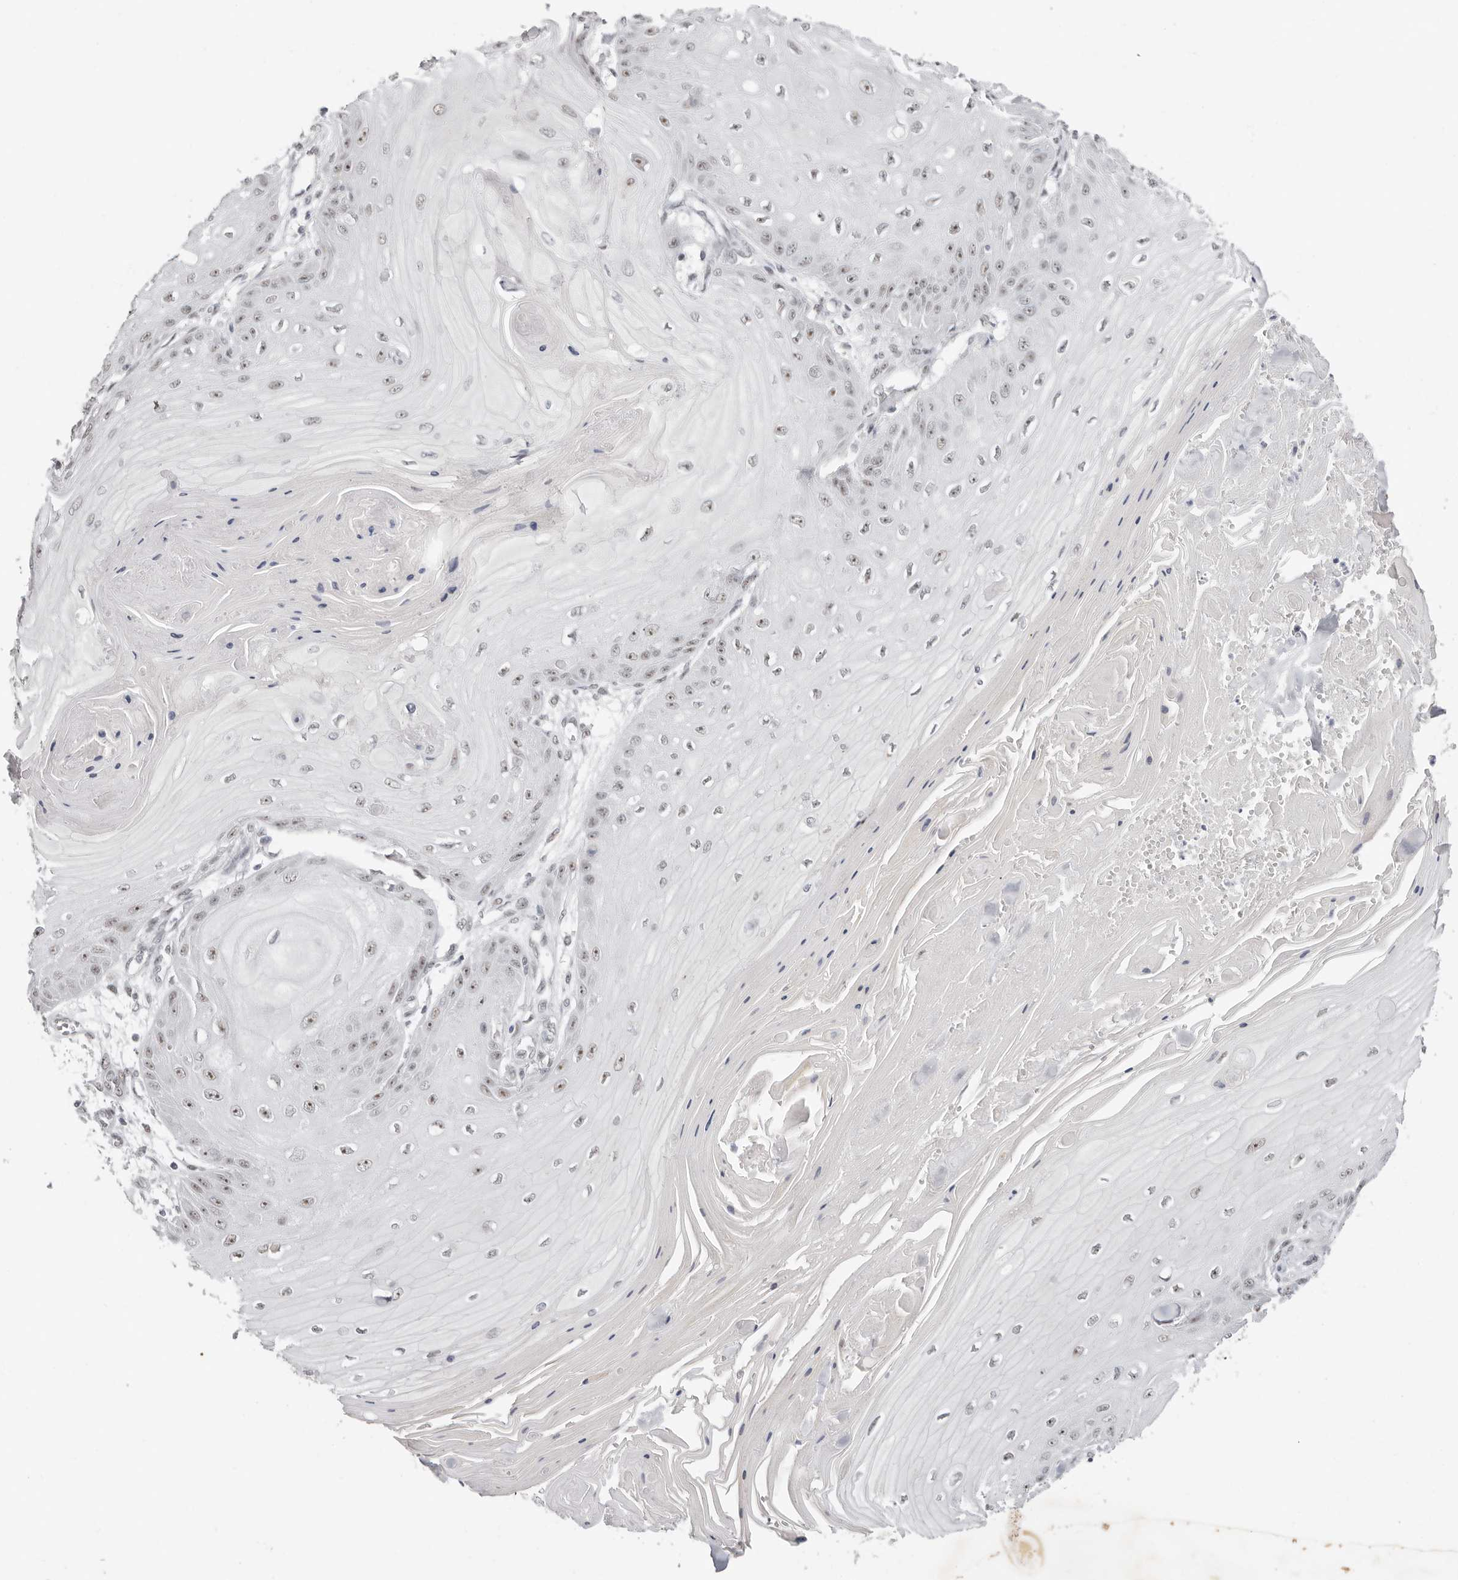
{"staining": {"intensity": "weak", "quantity": "<25%", "location": "nuclear"}, "tissue": "skin cancer", "cell_type": "Tumor cells", "image_type": "cancer", "snomed": [{"axis": "morphology", "description": "Squamous cell carcinoma, NOS"}, {"axis": "topography", "description": "Skin"}], "caption": "Skin cancer (squamous cell carcinoma) was stained to show a protein in brown. There is no significant staining in tumor cells.", "gene": "LARP7", "patient": {"sex": "male", "age": 74}}